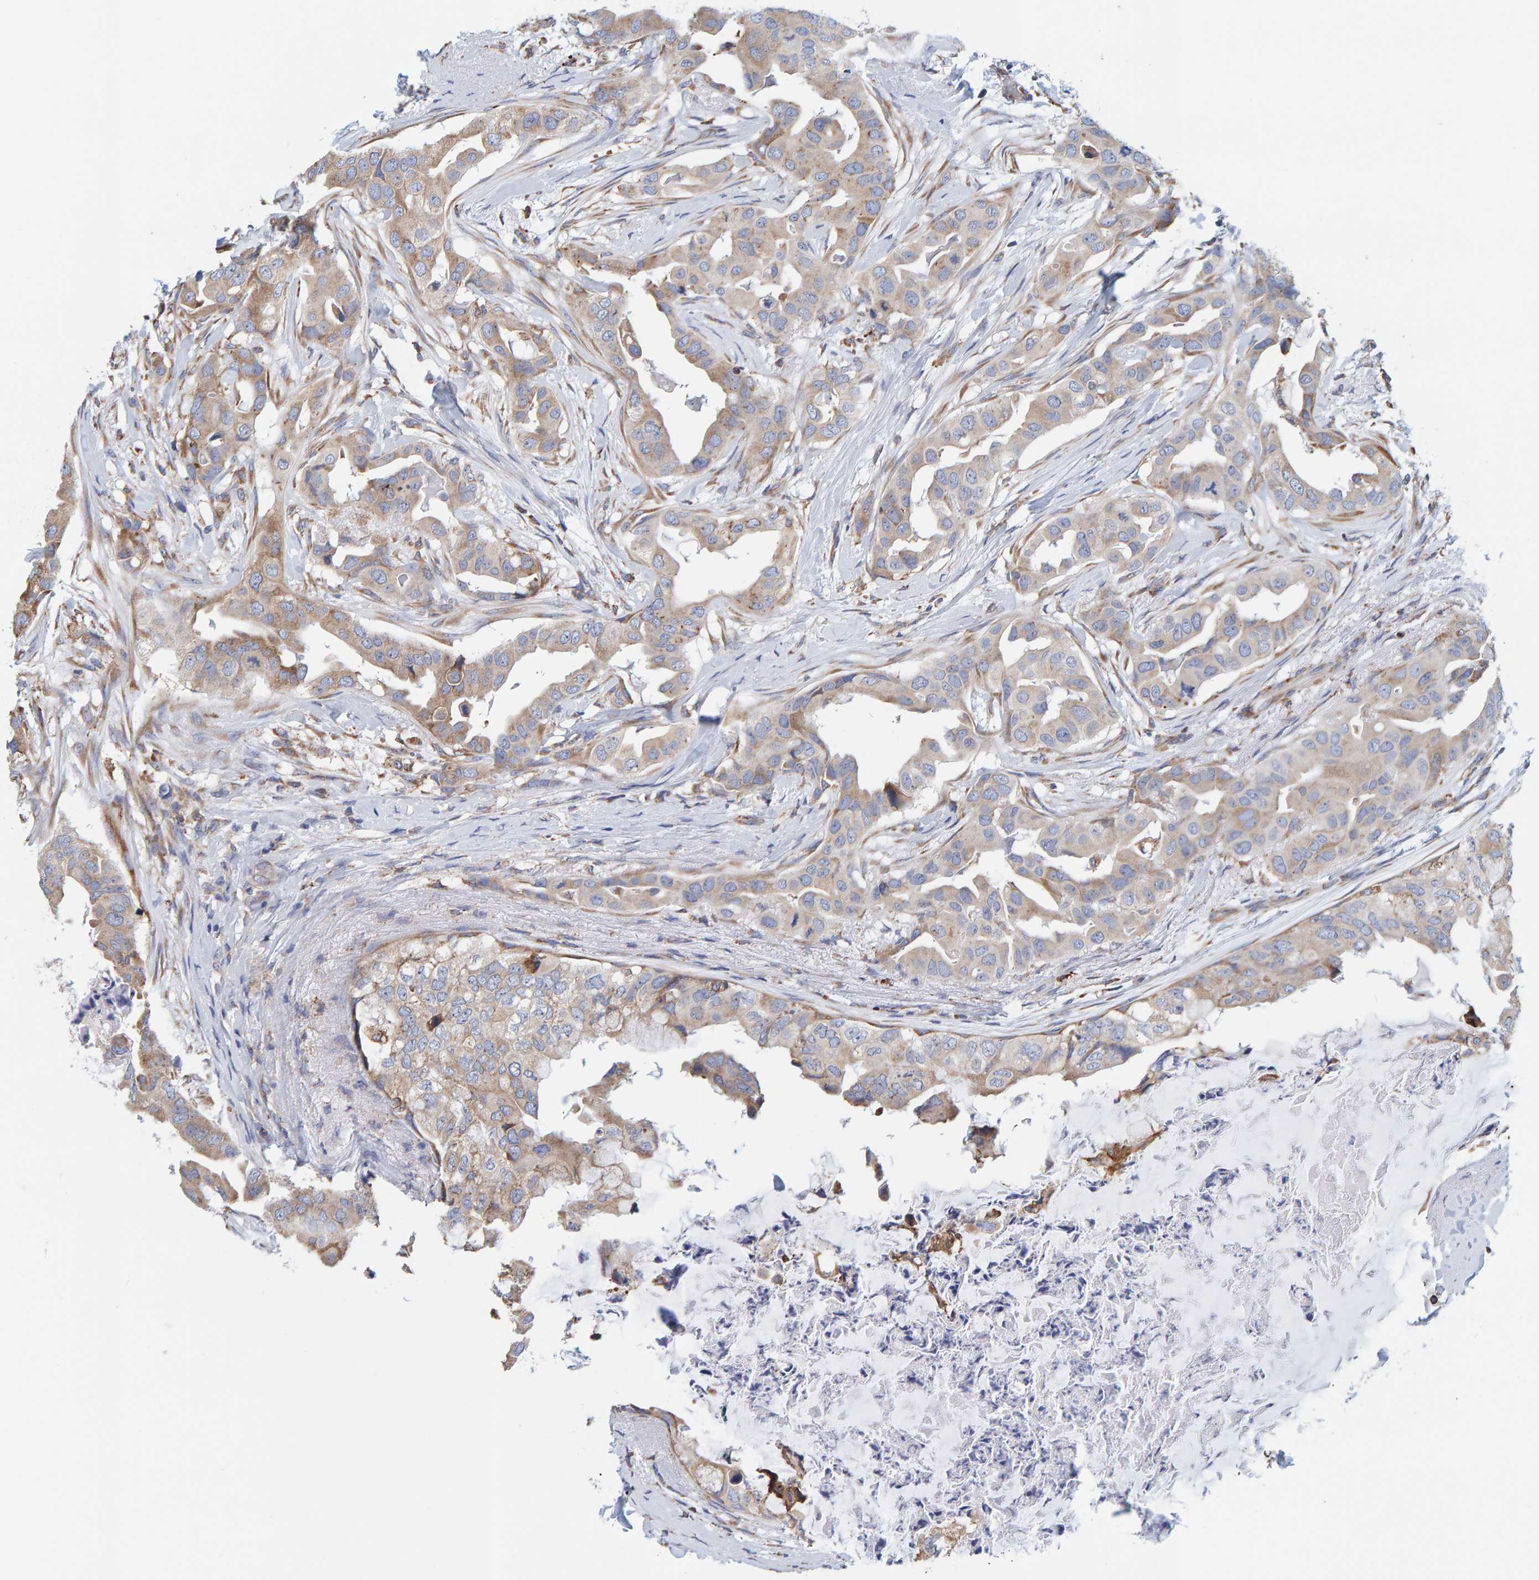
{"staining": {"intensity": "weak", "quantity": ">75%", "location": "cytoplasmic/membranous"}, "tissue": "breast cancer", "cell_type": "Tumor cells", "image_type": "cancer", "snomed": [{"axis": "morphology", "description": "Duct carcinoma"}, {"axis": "topography", "description": "Breast"}], "caption": "Weak cytoplasmic/membranous positivity for a protein is present in approximately >75% of tumor cells of breast cancer (intraductal carcinoma) using IHC.", "gene": "SGPL1", "patient": {"sex": "female", "age": 40}}